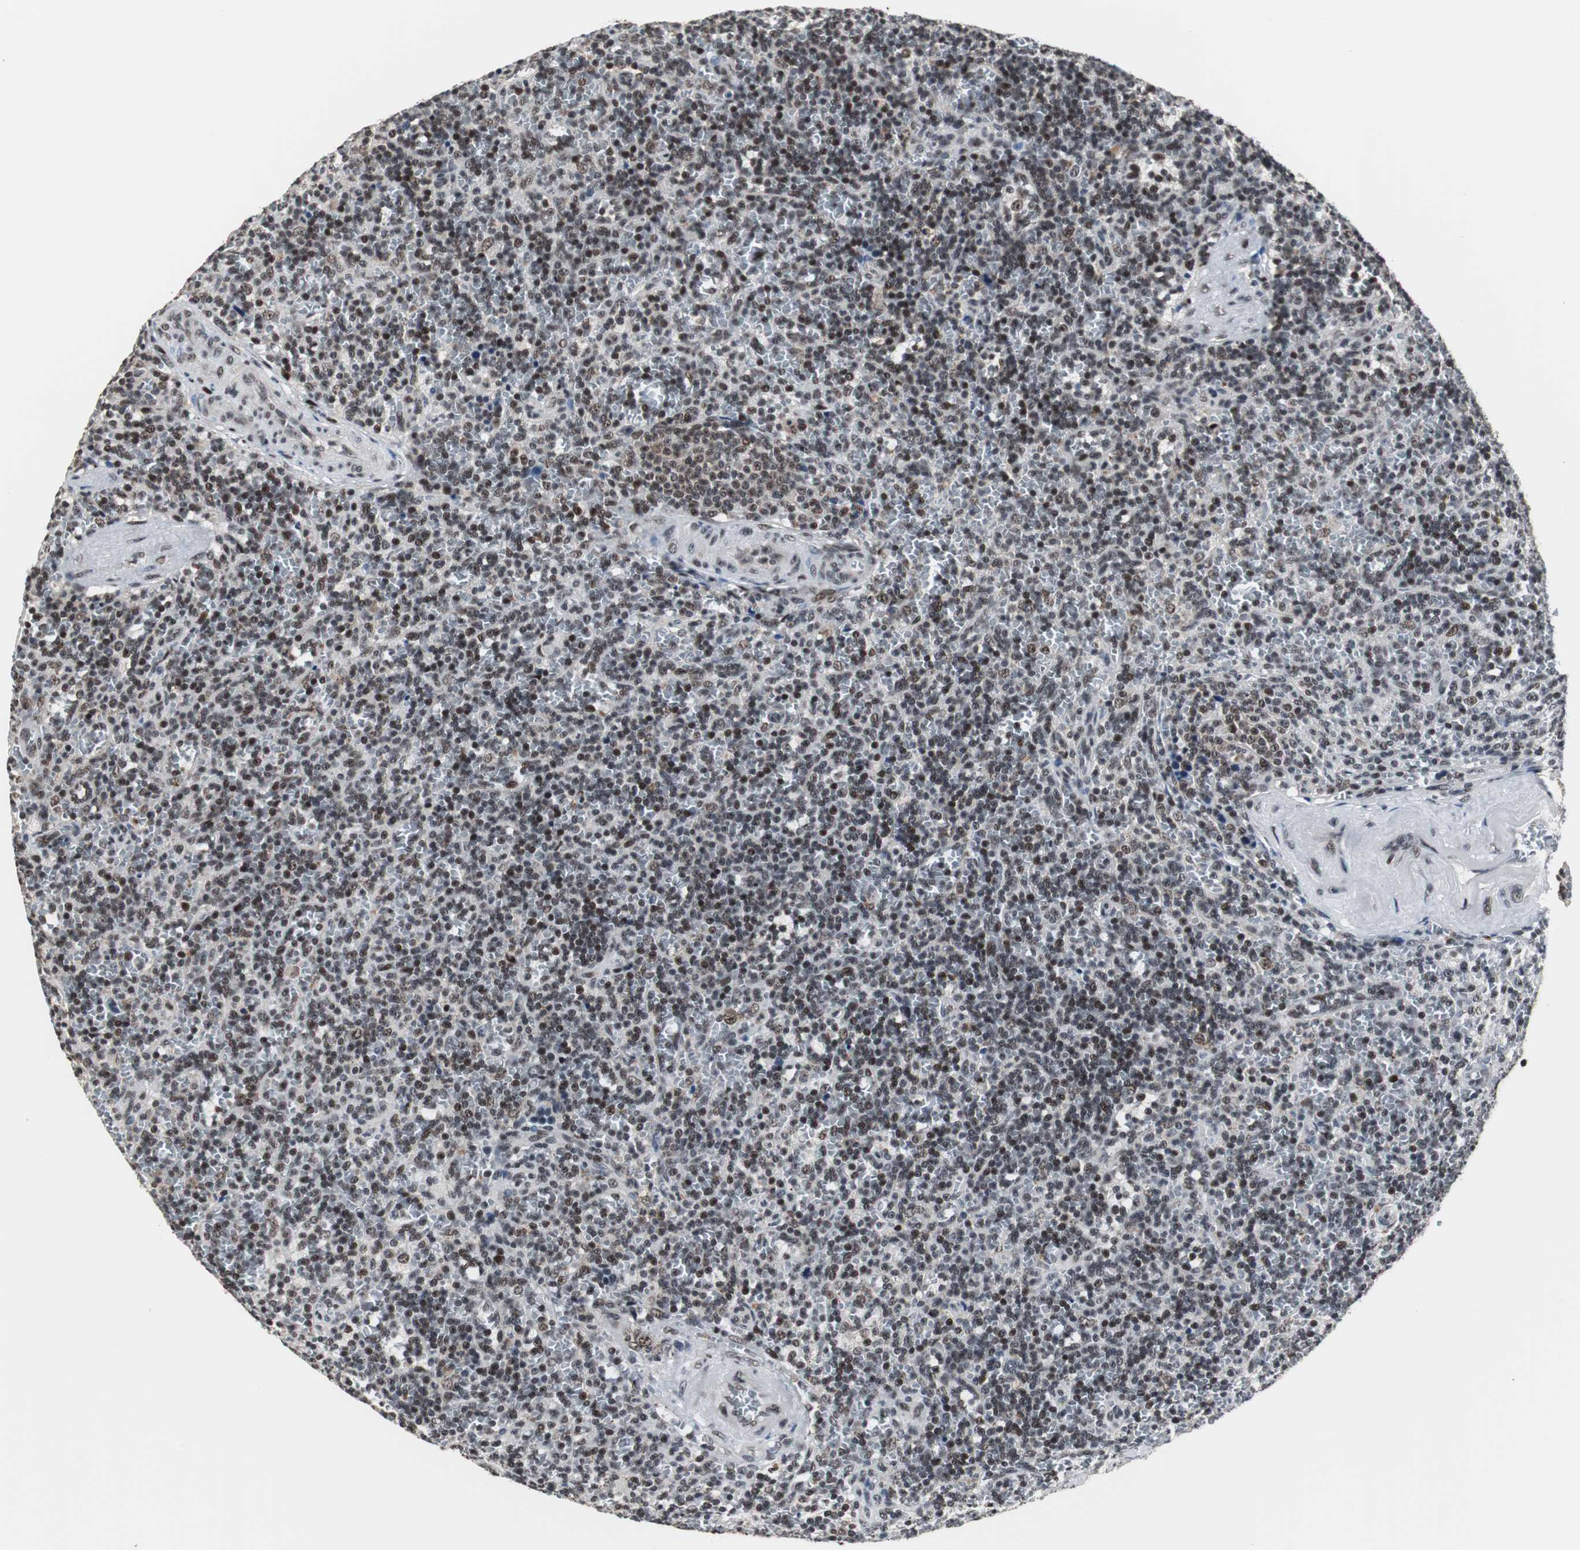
{"staining": {"intensity": "strong", "quantity": ">75%", "location": "nuclear"}, "tissue": "lymphoma", "cell_type": "Tumor cells", "image_type": "cancer", "snomed": [{"axis": "morphology", "description": "Malignant lymphoma, non-Hodgkin's type, Low grade"}, {"axis": "topography", "description": "Spleen"}], "caption": "IHC (DAB (3,3'-diaminobenzidine)) staining of low-grade malignant lymphoma, non-Hodgkin's type reveals strong nuclear protein staining in about >75% of tumor cells.", "gene": "CDK9", "patient": {"sex": "male", "age": 73}}